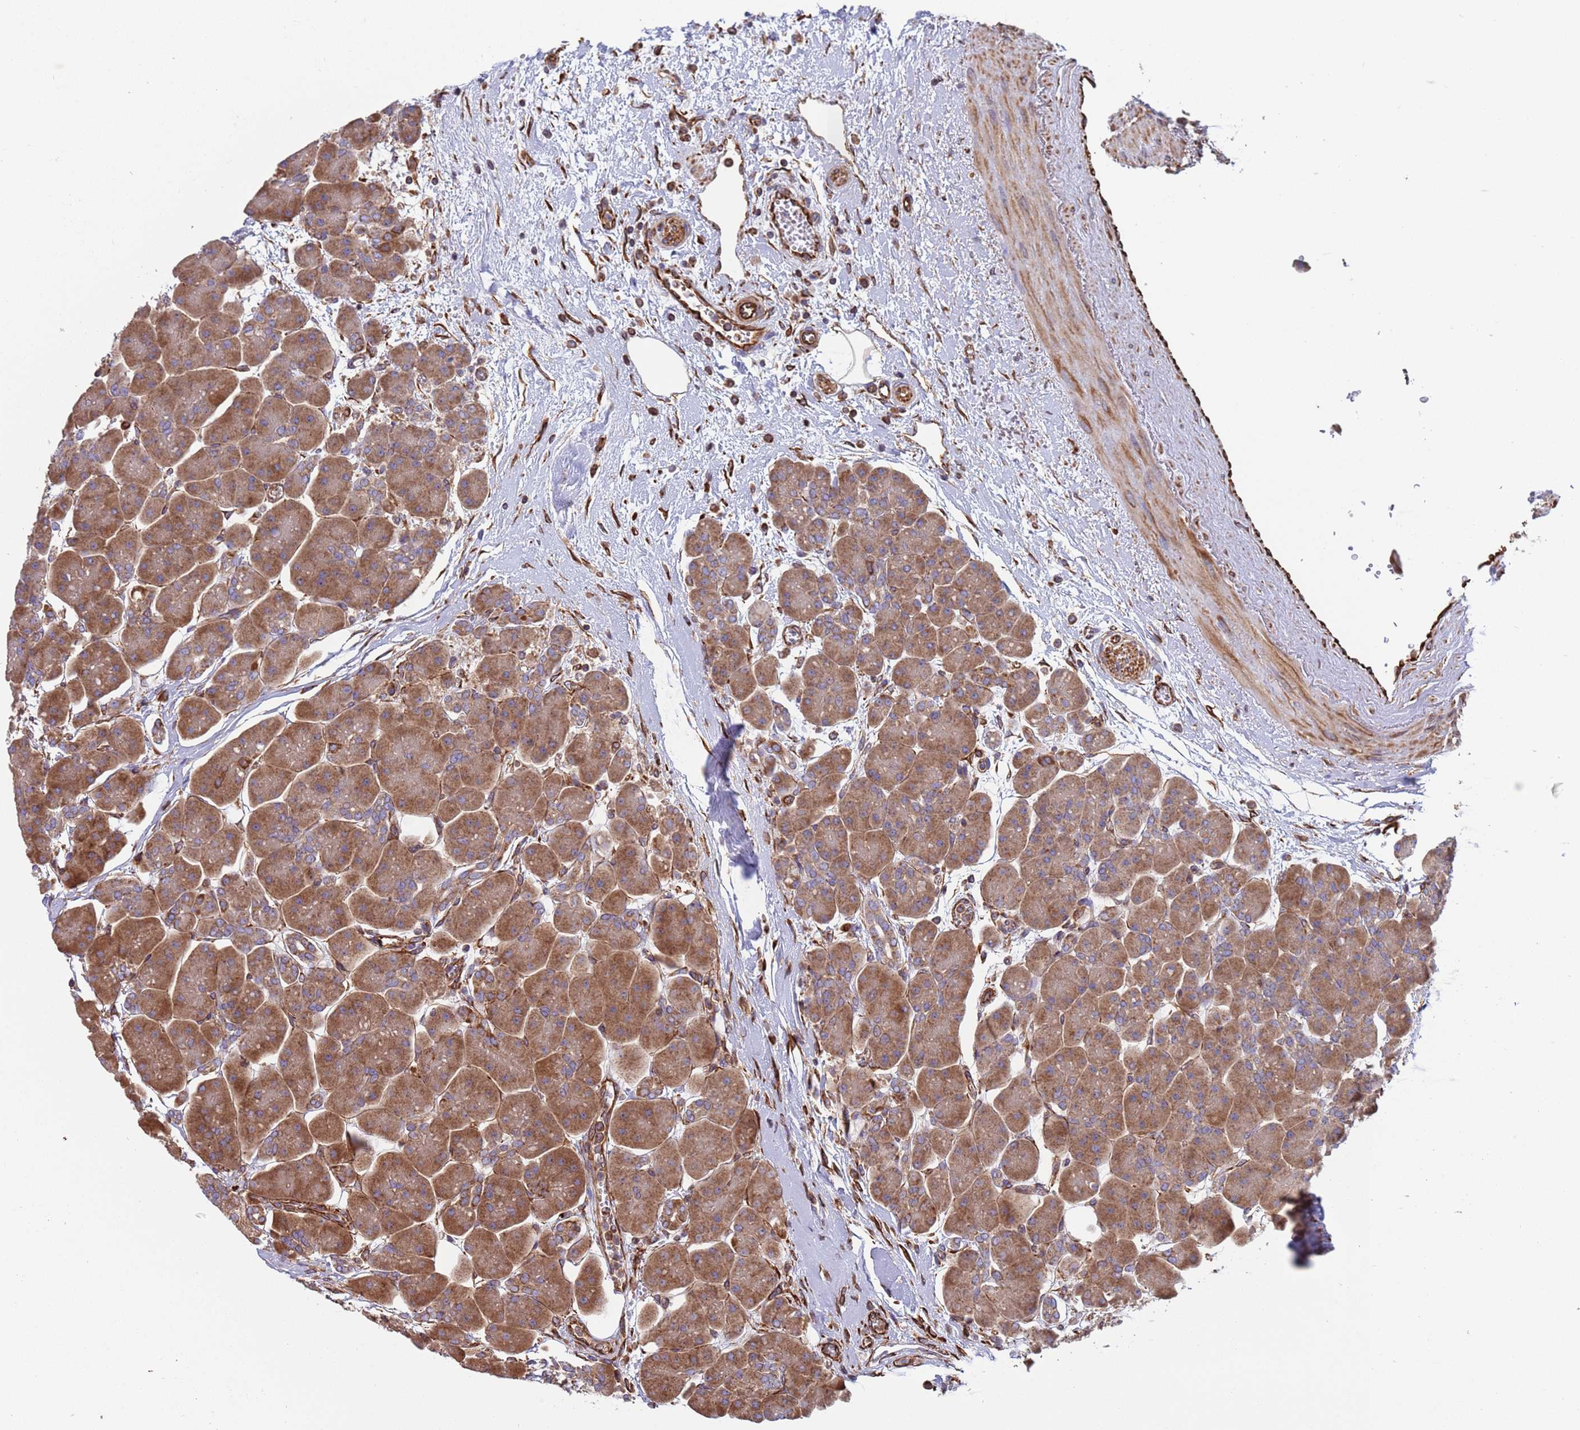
{"staining": {"intensity": "strong", "quantity": ">75%", "location": "cytoplasmic/membranous"}, "tissue": "pancreas", "cell_type": "Exocrine glandular cells", "image_type": "normal", "snomed": [{"axis": "morphology", "description": "Normal tissue, NOS"}, {"axis": "topography", "description": "Pancreas"}], "caption": "Benign pancreas was stained to show a protein in brown. There is high levels of strong cytoplasmic/membranous expression in about >75% of exocrine glandular cells. (IHC, brightfield microscopy, high magnification).", "gene": "NUDT12", "patient": {"sex": "male", "age": 66}}